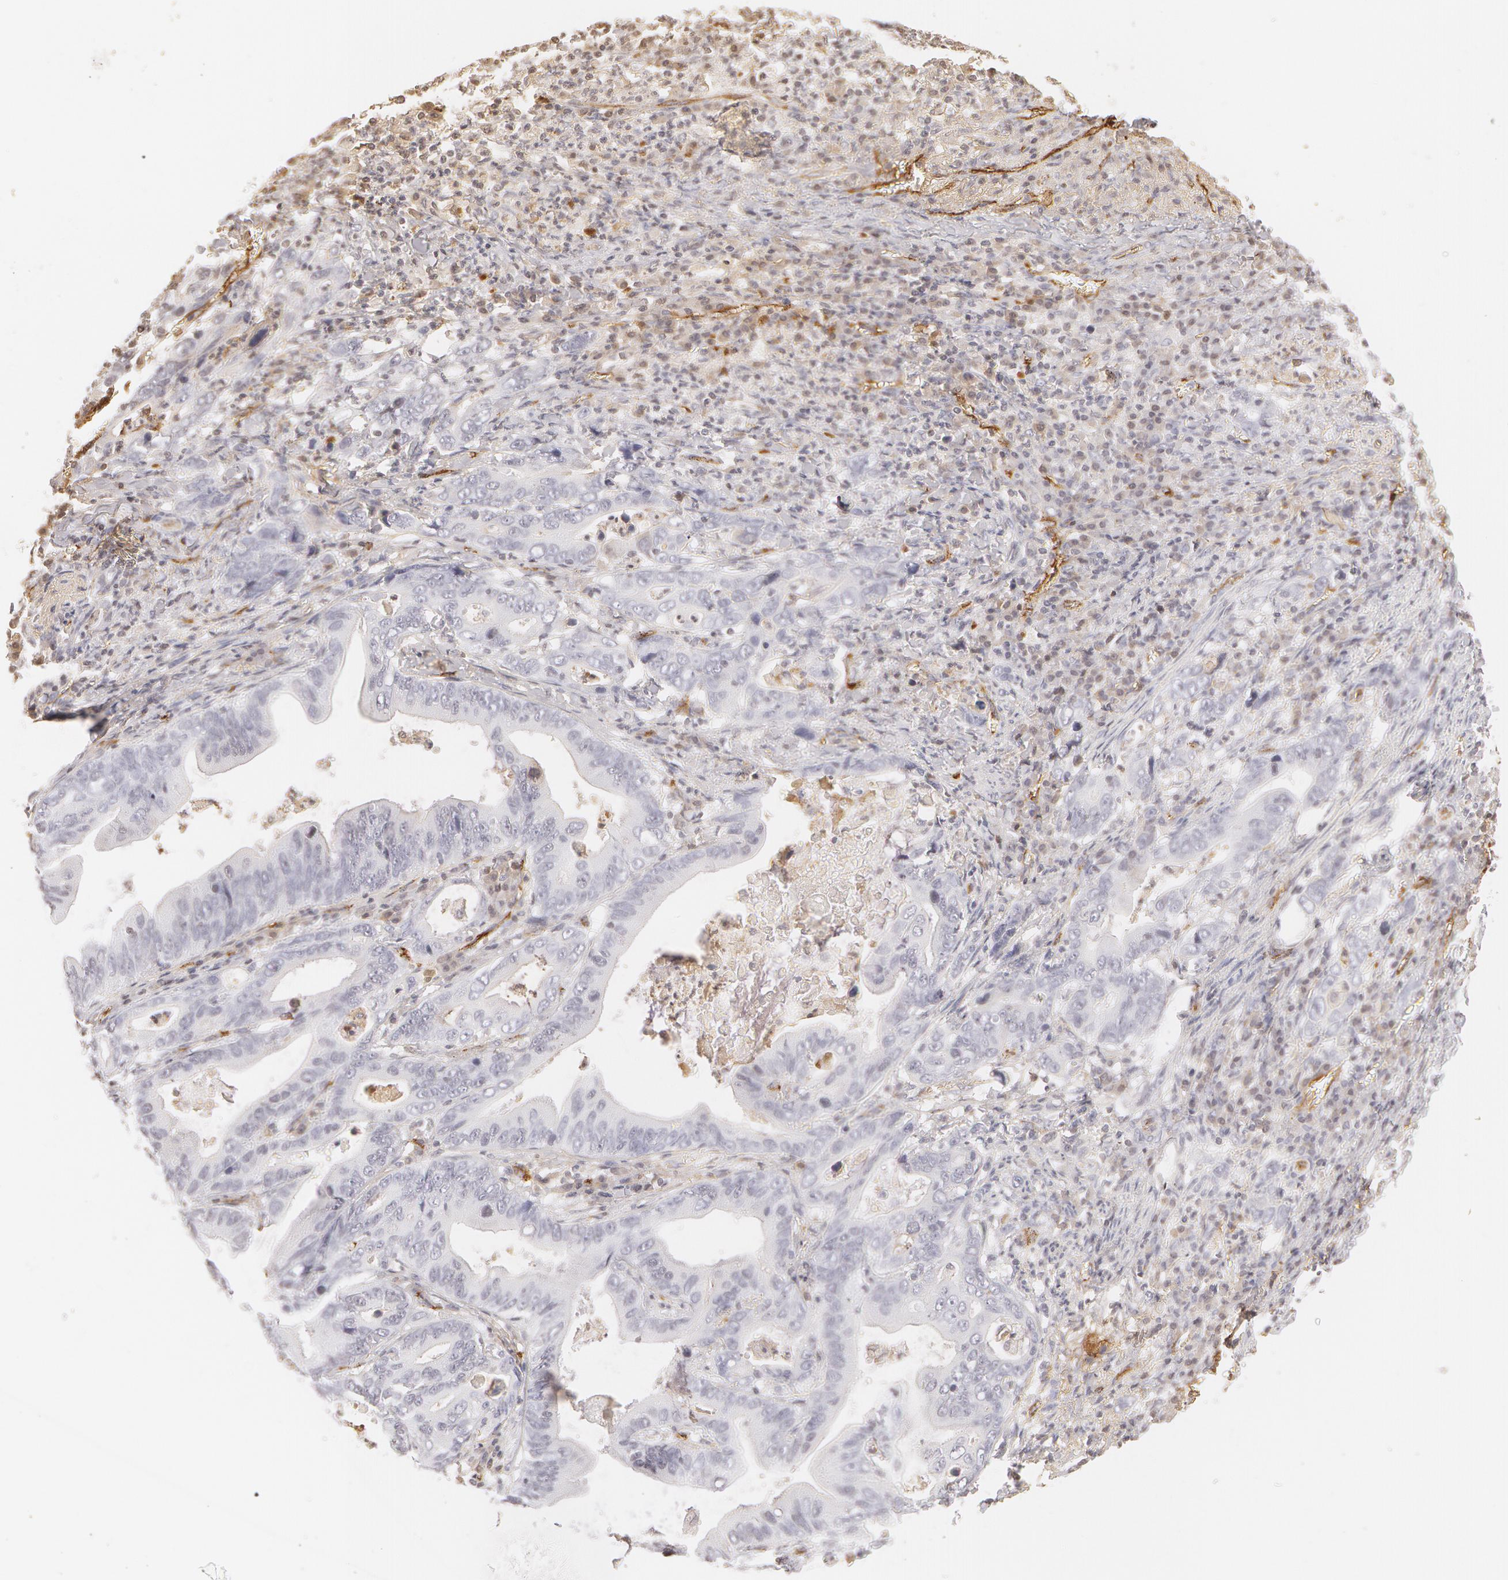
{"staining": {"intensity": "negative", "quantity": "none", "location": "none"}, "tissue": "stomach cancer", "cell_type": "Tumor cells", "image_type": "cancer", "snomed": [{"axis": "morphology", "description": "Adenocarcinoma, NOS"}, {"axis": "topography", "description": "Stomach, upper"}], "caption": "Immunohistochemical staining of stomach cancer demonstrates no significant staining in tumor cells. The staining is performed using DAB brown chromogen with nuclei counter-stained in using hematoxylin.", "gene": "VWF", "patient": {"sex": "male", "age": 63}}